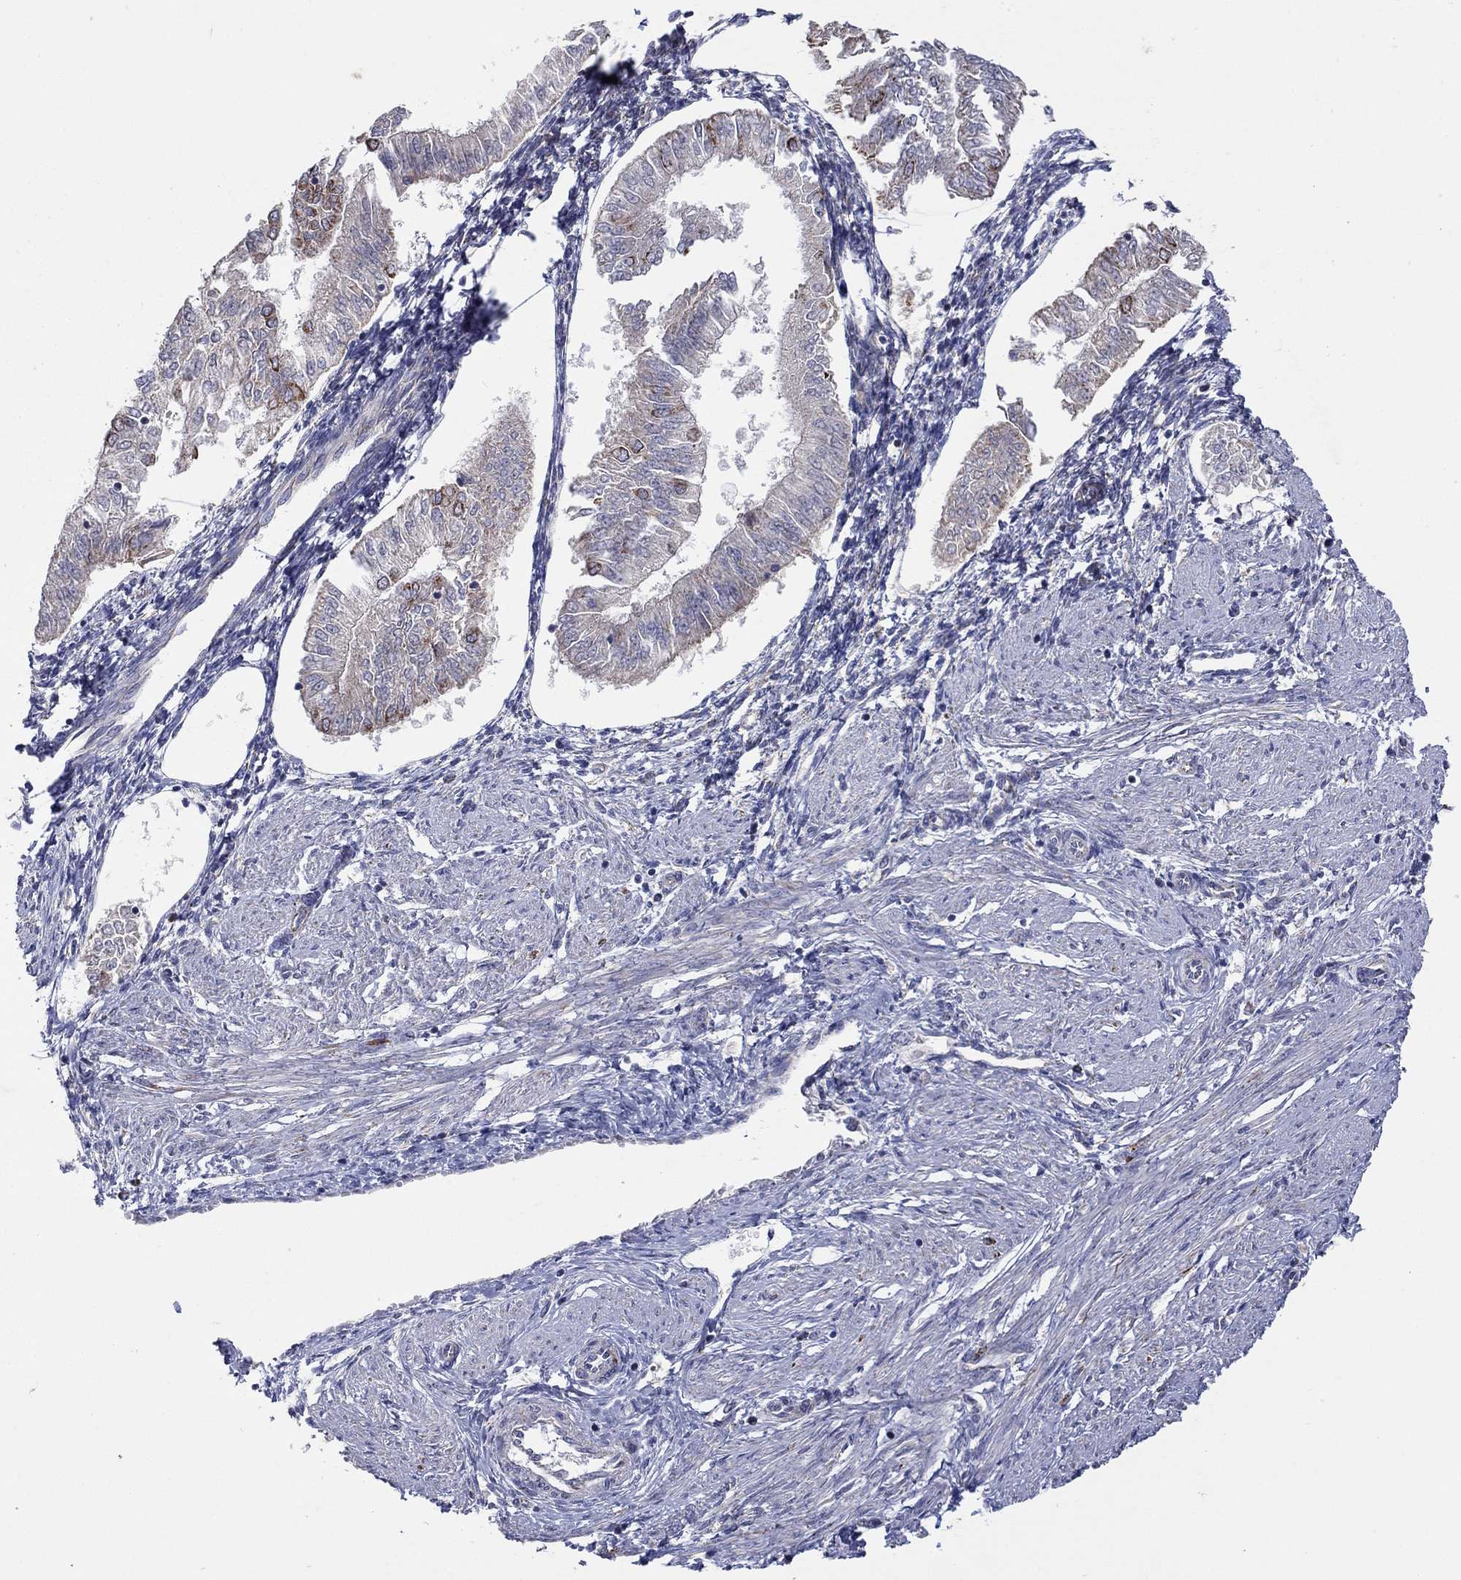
{"staining": {"intensity": "moderate", "quantity": "<25%", "location": "cytoplasmic/membranous"}, "tissue": "endometrial cancer", "cell_type": "Tumor cells", "image_type": "cancer", "snomed": [{"axis": "morphology", "description": "Adenocarcinoma, NOS"}, {"axis": "topography", "description": "Endometrium"}], "caption": "Human endometrial adenocarcinoma stained with a protein marker displays moderate staining in tumor cells.", "gene": "HPS5", "patient": {"sex": "female", "age": 53}}